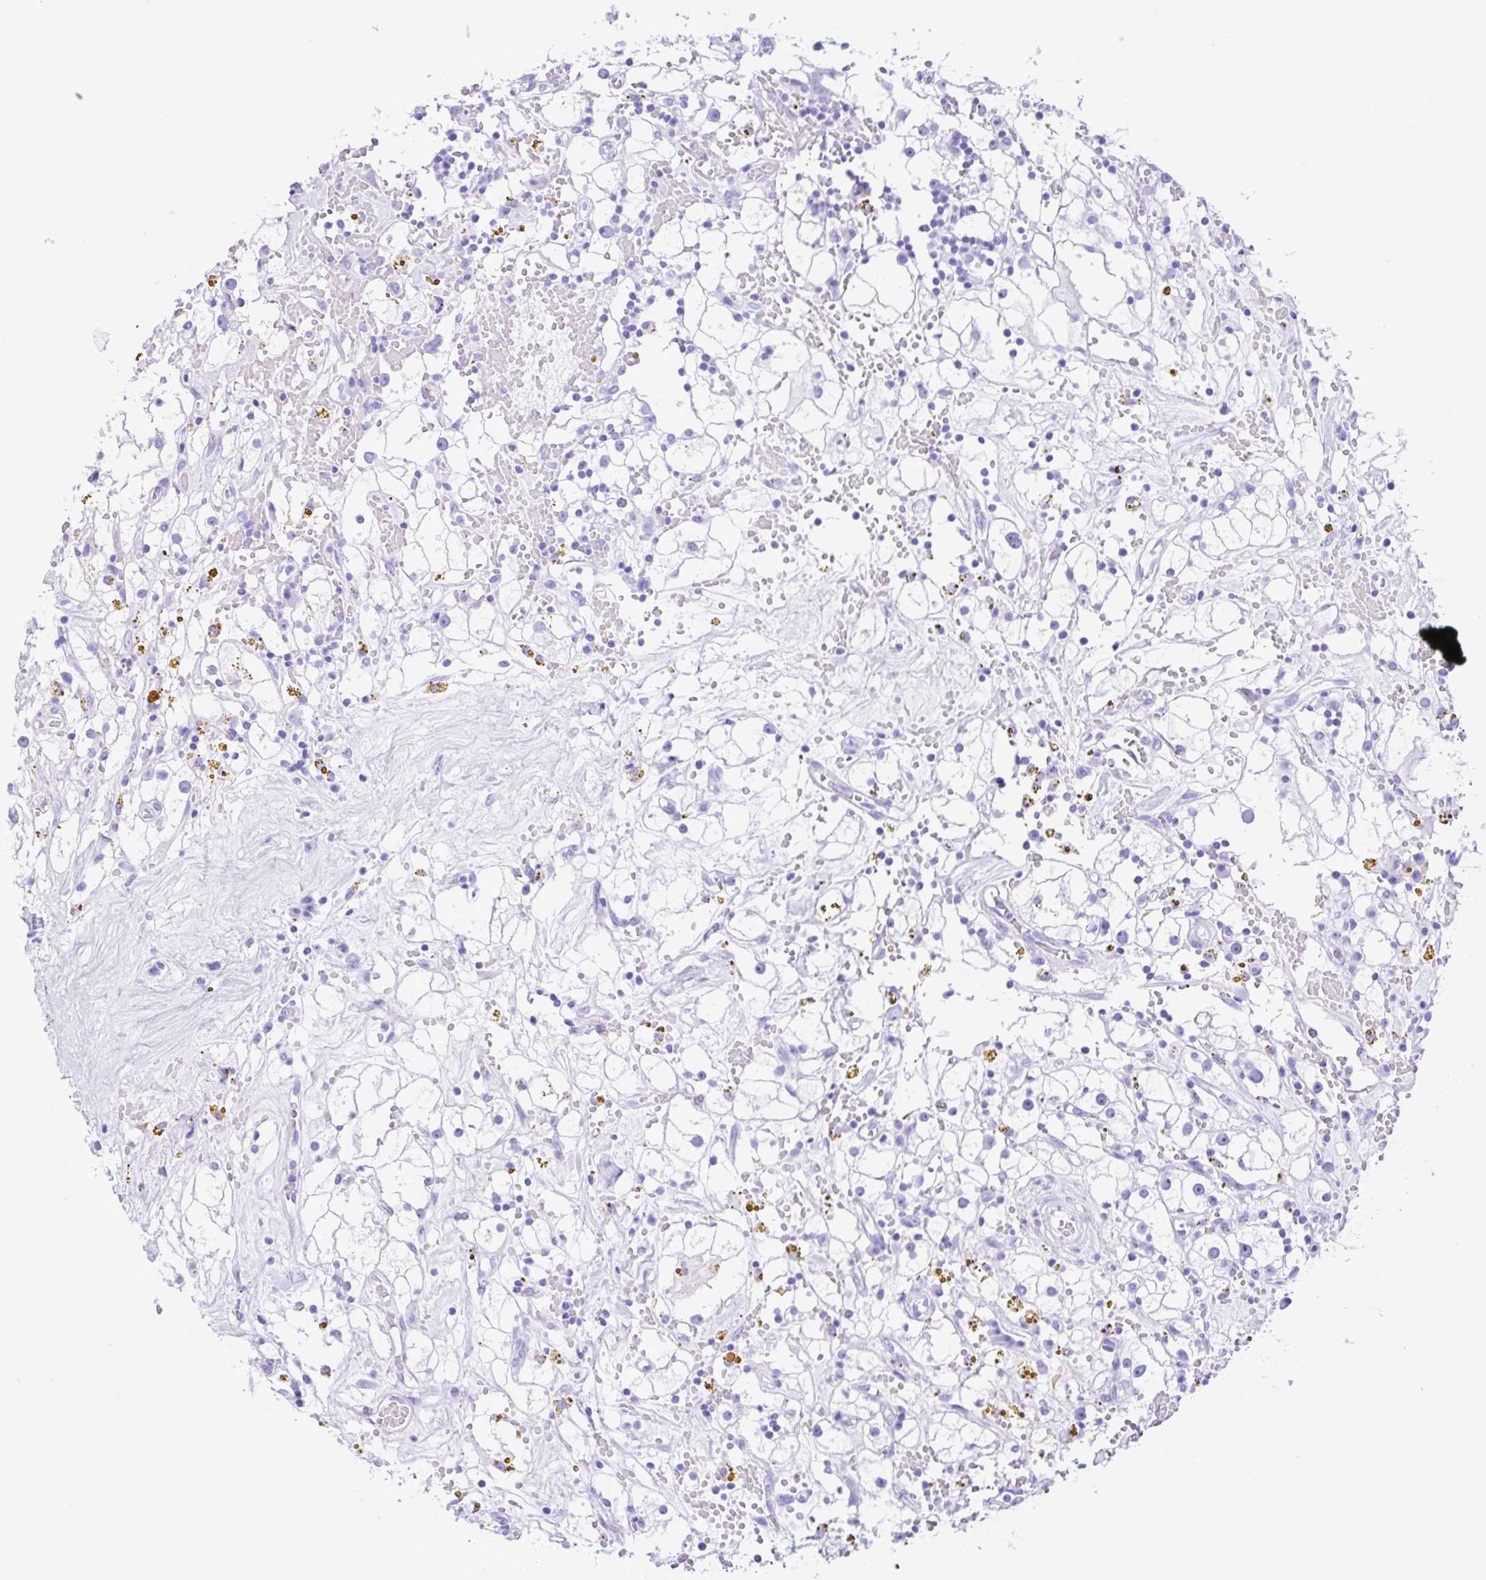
{"staining": {"intensity": "negative", "quantity": "none", "location": "none"}, "tissue": "renal cancer", "cell_type": "Tumor cells", "image_type": "cancer", "snomed": [{"axis": "morphology", "description": "Adenocarcinoma, NOS"}, {"axis": "topography", "description": "Kidney"}], "caption": "A photomicrograph of renal cancer (adenocarcinoma) stained for a protein shows no brown staining in tumor cells. (DAB (3,3'-diaminobenzidine) IHC visualized using brightfield microscopy, high magnification).", "gene": "NDUFS2", "patient": {"sex": "male", "age": 56}}